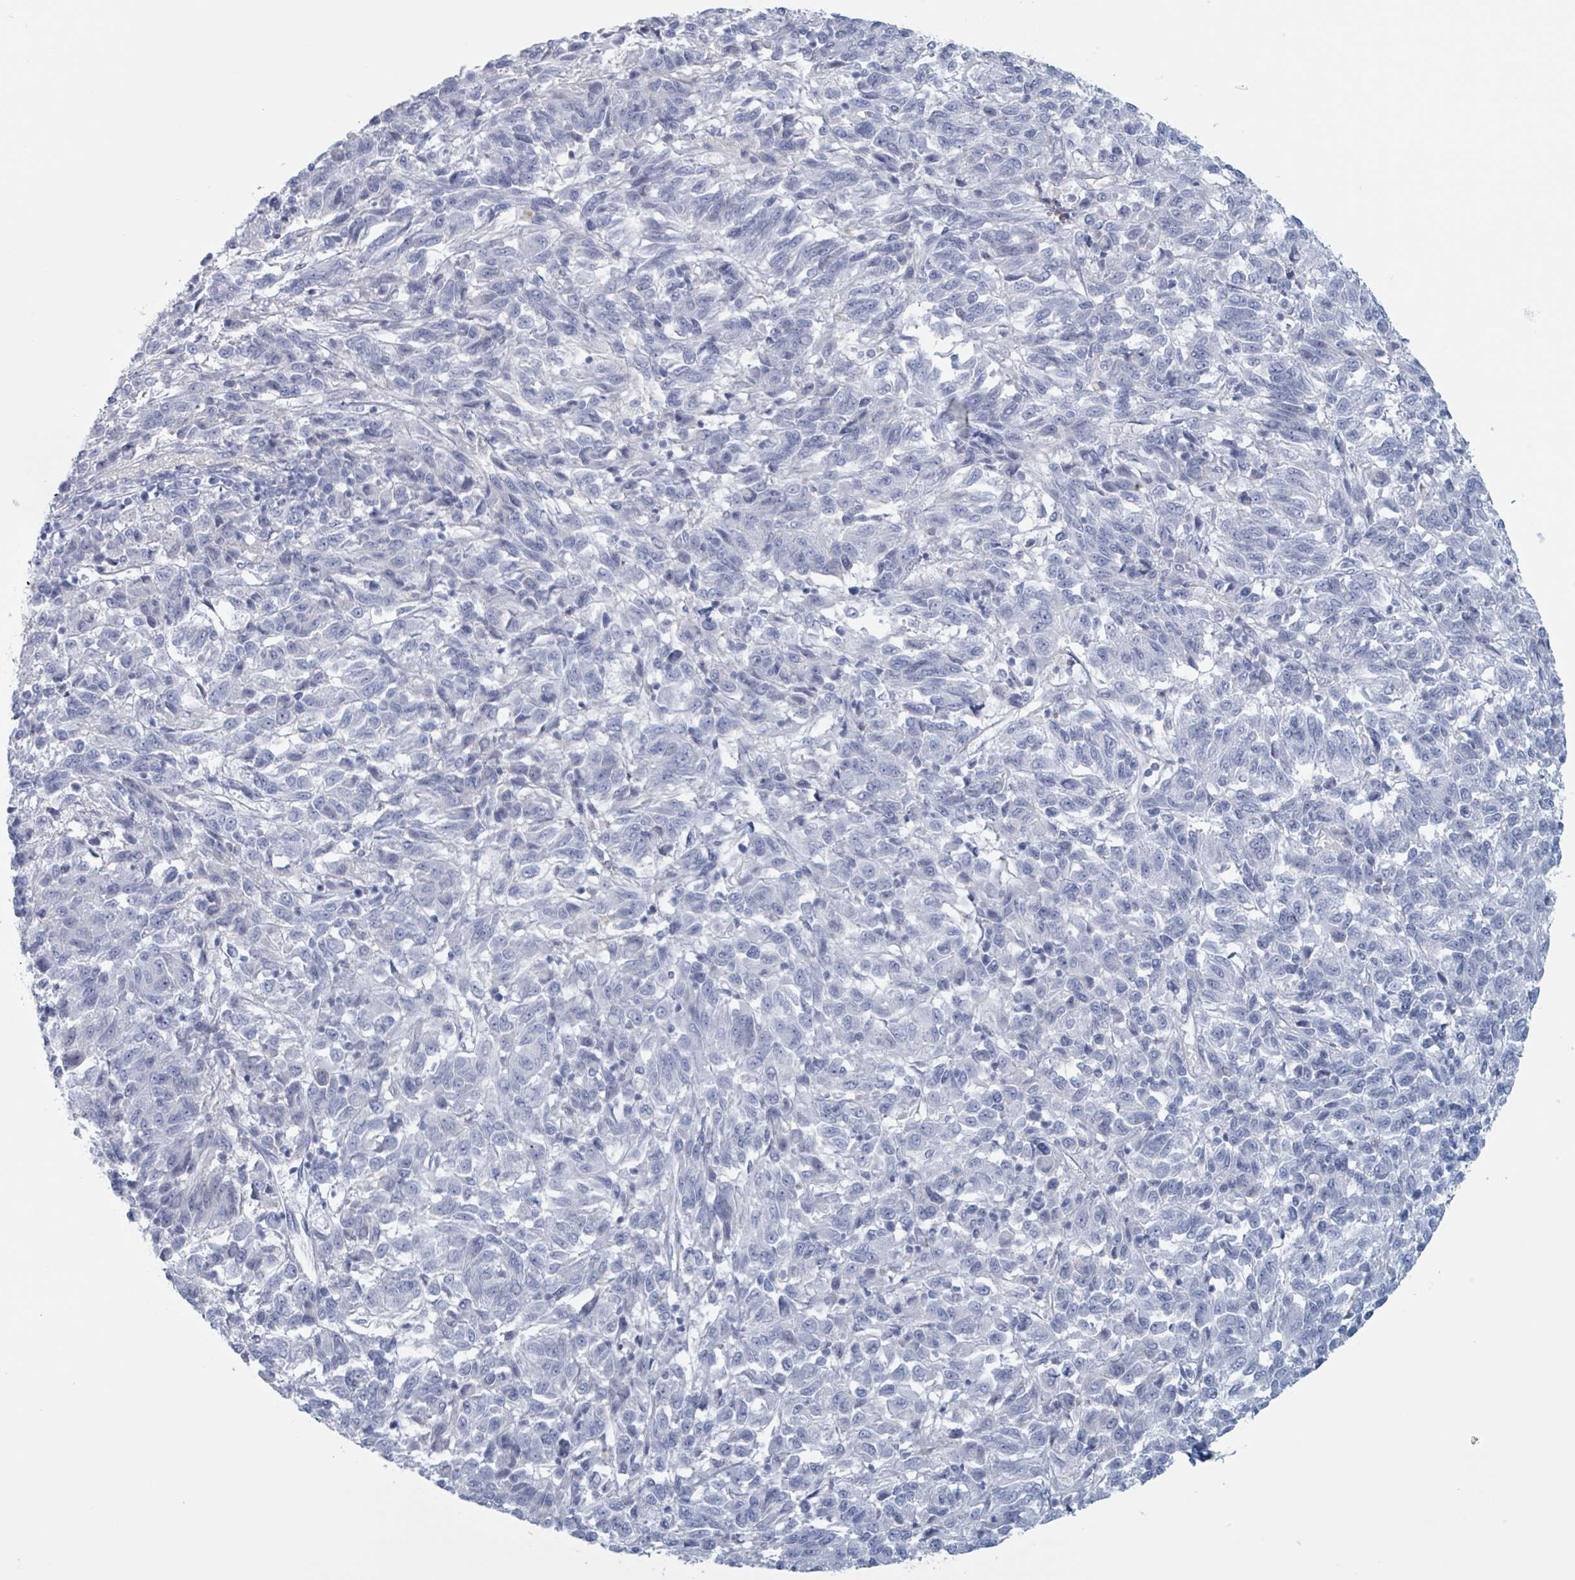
{"staining": {"intensity": "negative", "quantity": "none", "location": "none"}, "tissue": "melanoma", "cell_type": "Tumor cells", "image_type": "cancer", "snomed": [{"axis": "morphology", "description": "Malignant melanoma, Metastatic site"}, {"axis": "topography", "description": "Lung"}], "caption": "Image shows no protein expression in tumor cells of melanoma tissue. (DAB immunohistochemistry (IHC), high magnification).", "gene": "KLK4", "patient": {"sex": "male", "age": 64}}